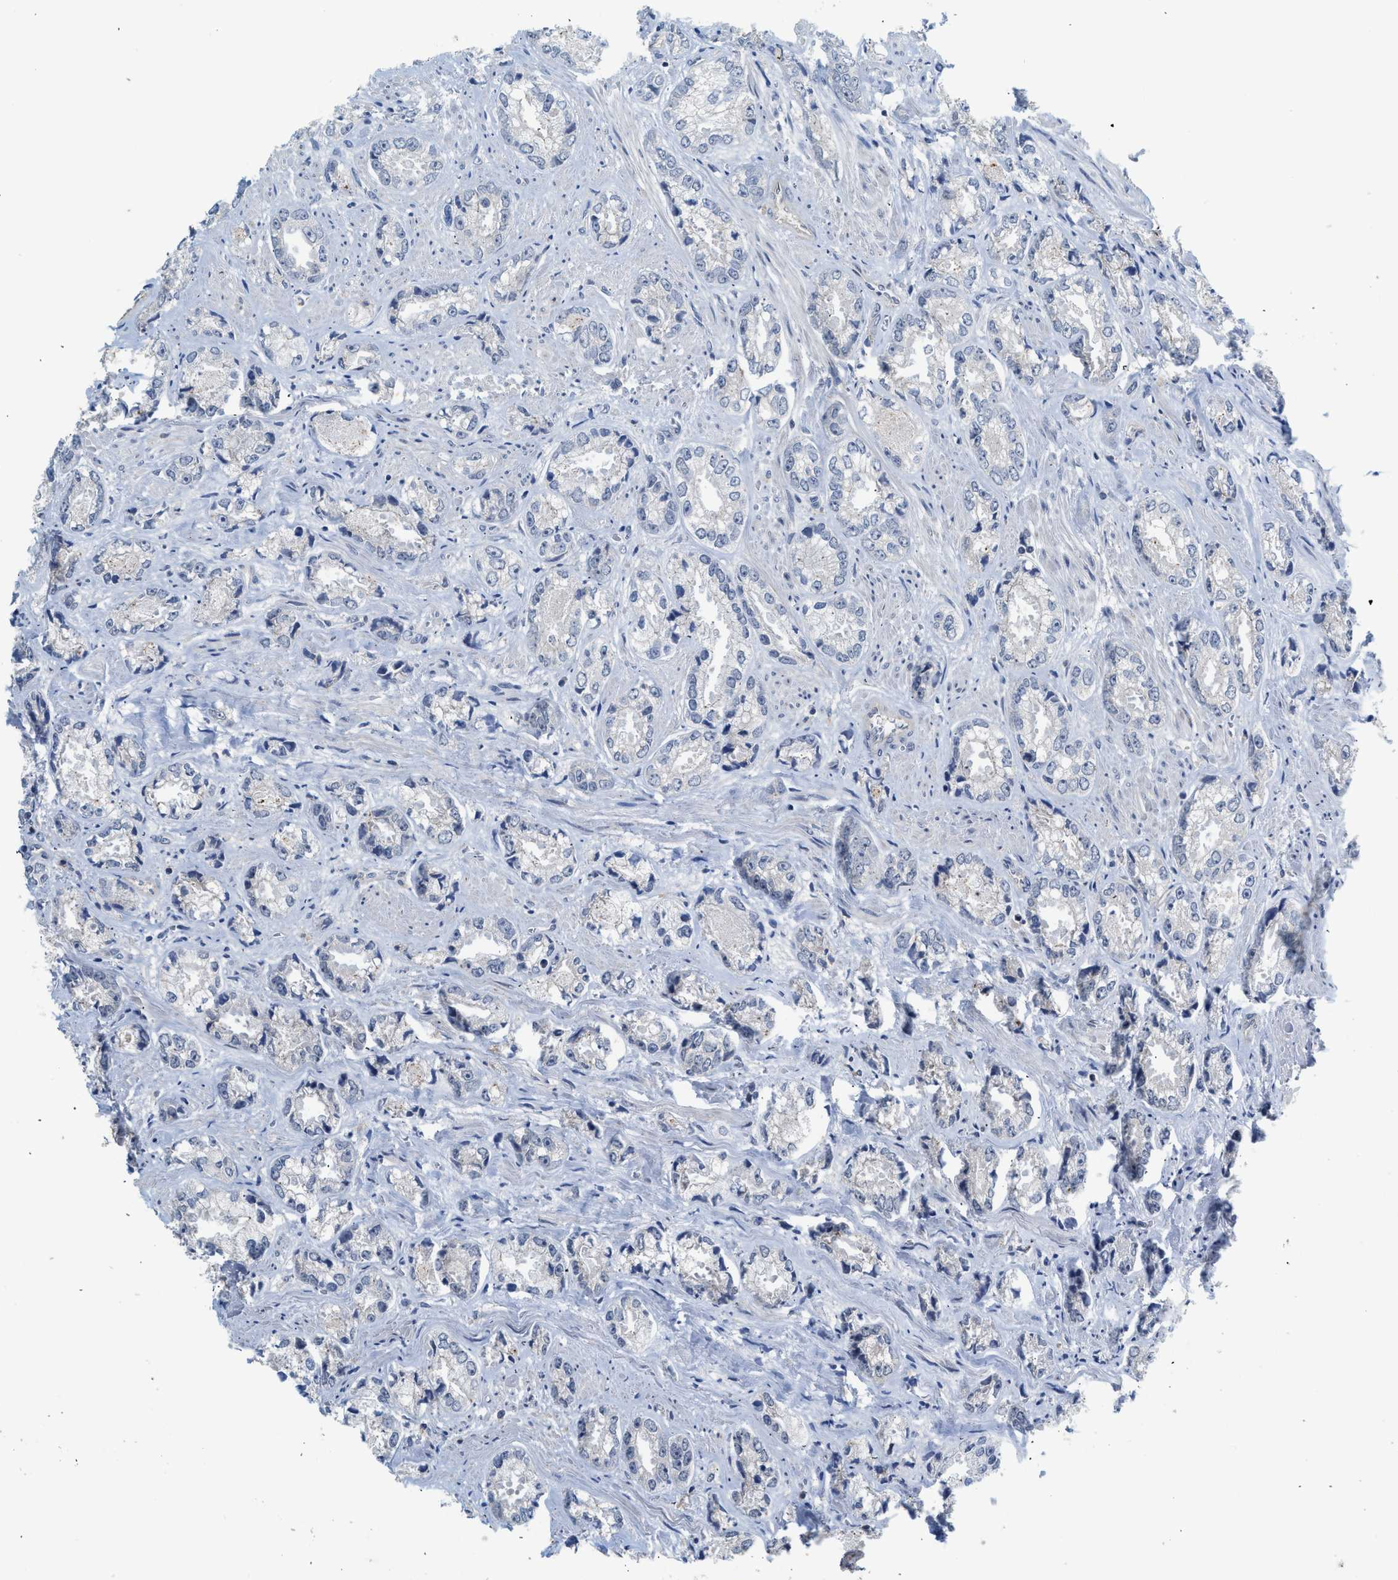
{"staining": {"intensity": "negative", "quantity": "none", "location": "none"}, "tissue": "prostate cancer", "cell_type": "Tumor cells", "image_type": "cancer", "snomed": [{"axis": "morphology", "description": "Adenocarcinoma, High grade"}, {"axis": "topography", "description": "Prostate"}], "caption": "DAB (3,3'-diaminobenzidine) immunohistochemical staining of human prostate high-grade adenocarcinoma demonstrates no significant staining in tumor cells.", "gene": "CSF3R", "patient": {"sex": "male", "age": 61}}